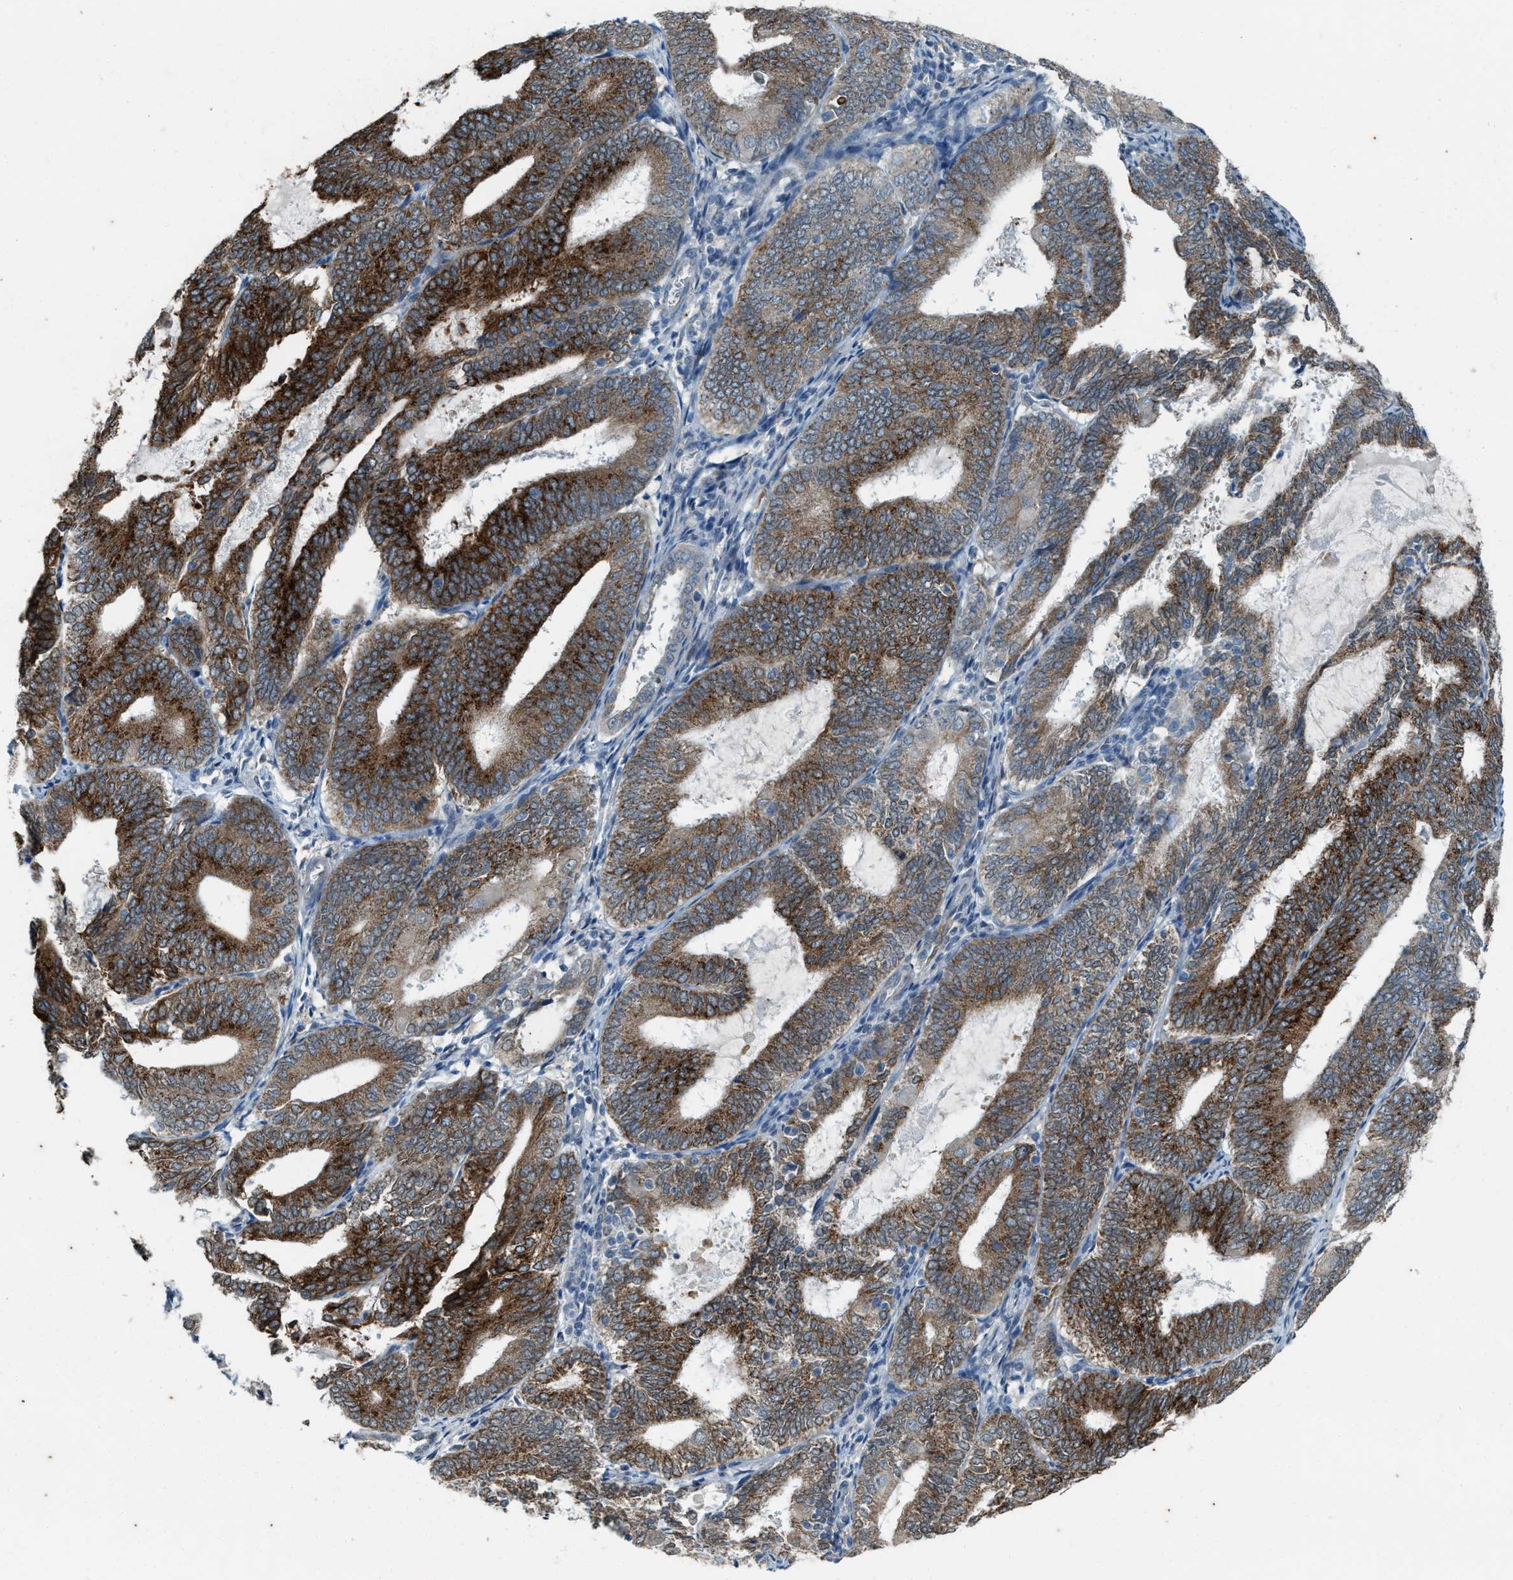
{"staining": {"intensity": "strong", "quantity": ">75%", "location": "cytoplasmic/membranous"}, "tissue": "endometrial cancer", "cell_type": "Tumor cells", "image_type": "cancer", "snomed": [{"axis": "morphology", "description": "Adenocarcinoma, NOS"}, {"axis": "topography", "description": "Endometrium"}], "caption": "Immunohistochemistry (IHC) photomicrograph of endometrial cancer (adenocarcinoma) stained for a protein (brown), which shows high levels of strong cytoplasmic/membranous positivity in about >75% of tumor cells.", "gene": "CHPF2", "patient": {"sex": "female", "age": 81}}